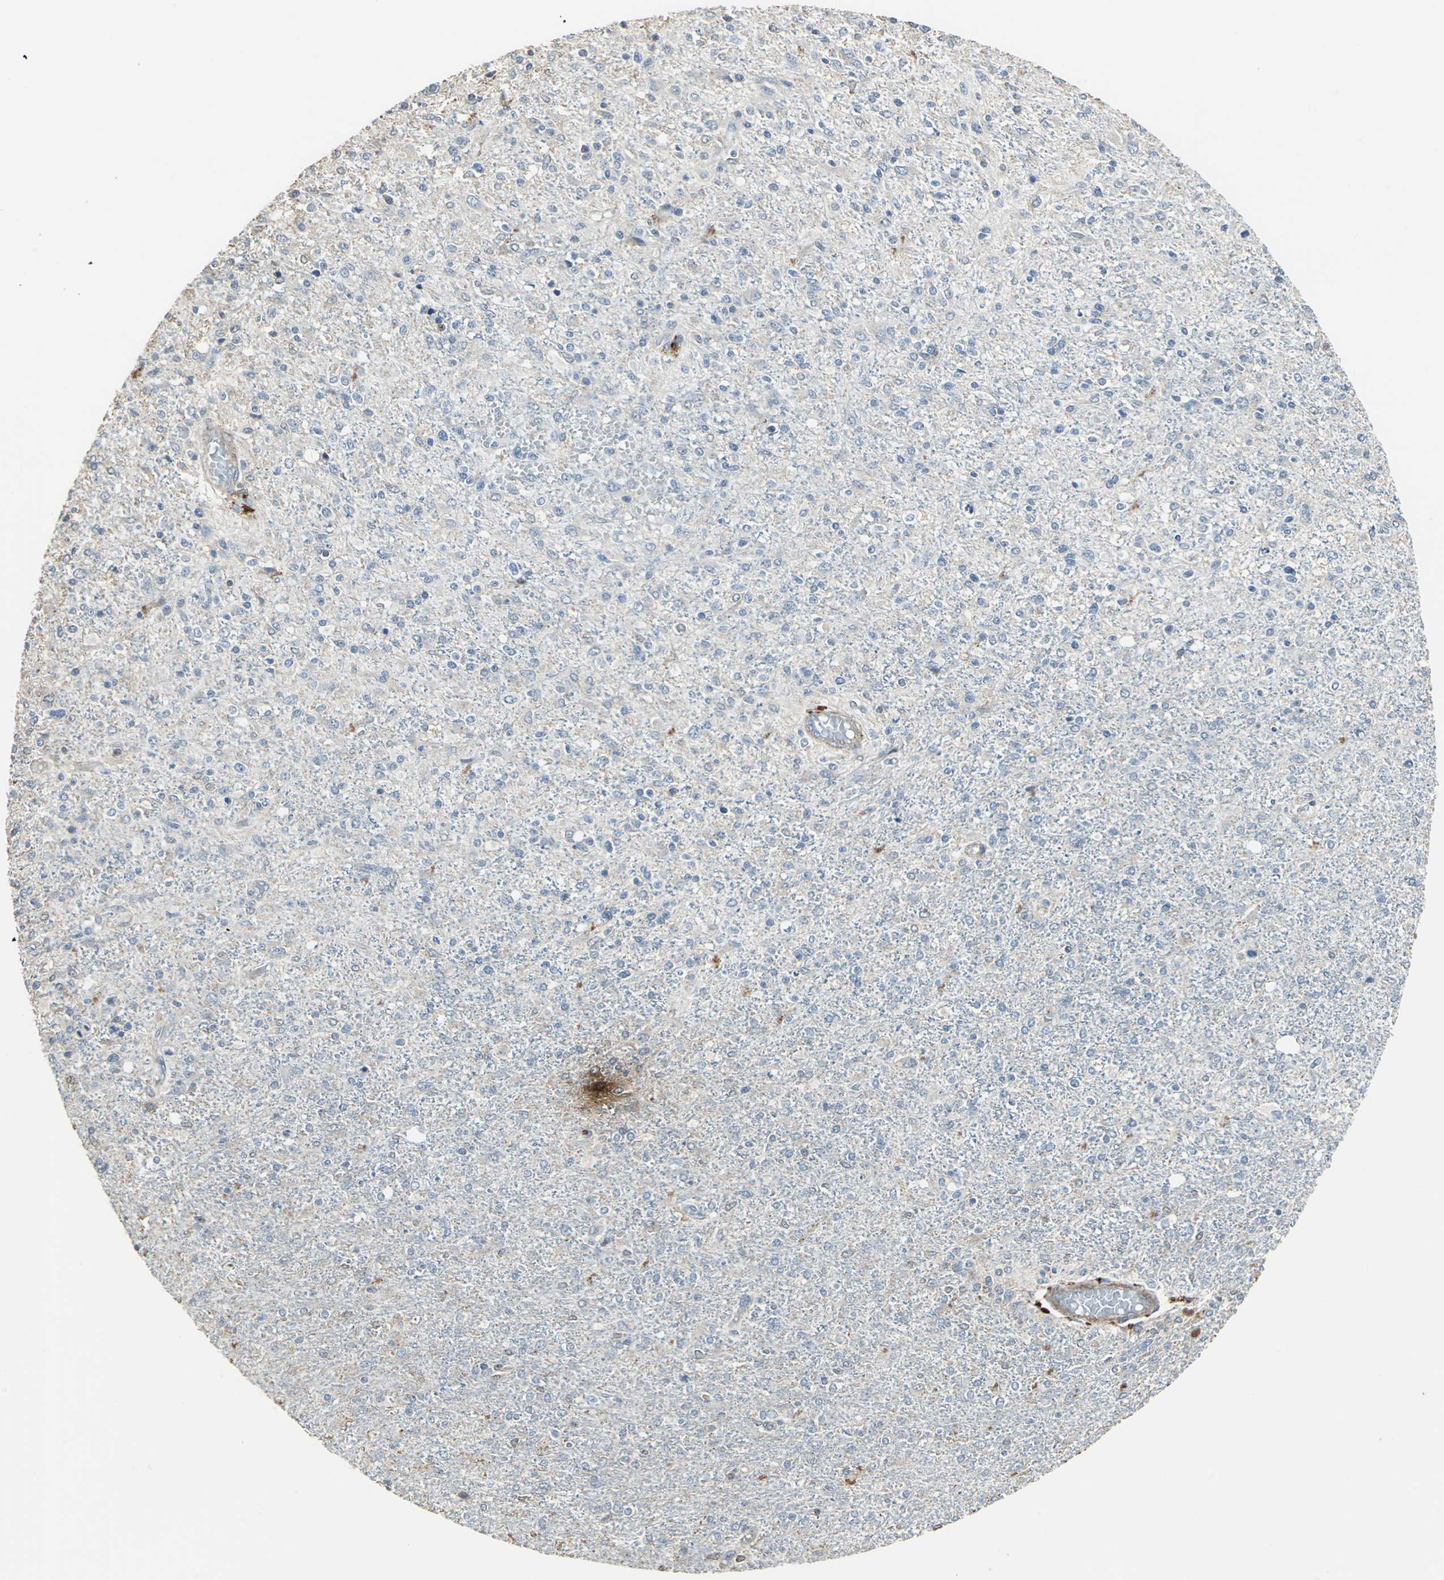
{"staining": {"intensity": "negative", "quantity": "none", "location": "none"}, "tissue": "glioma", "cell_type": "Tumor cells", "image_type": "cancer", "snomed": [{"axis": "morphology", "description": "Glioma, malignant, High grade"}, {"axis": "topography", "description": "Cerebral cortex"}], "caption": "High power microscopy photomicrograph of an IHC photomicrograph of glioma, revealing no significant staining in tumor cells. (DAB (3,3'-diaminobenzidine) immunohistochemistry (IHC), high magnification).", "gene": "DNAJB4", "patient": {"sex": "male", "age": 76}}